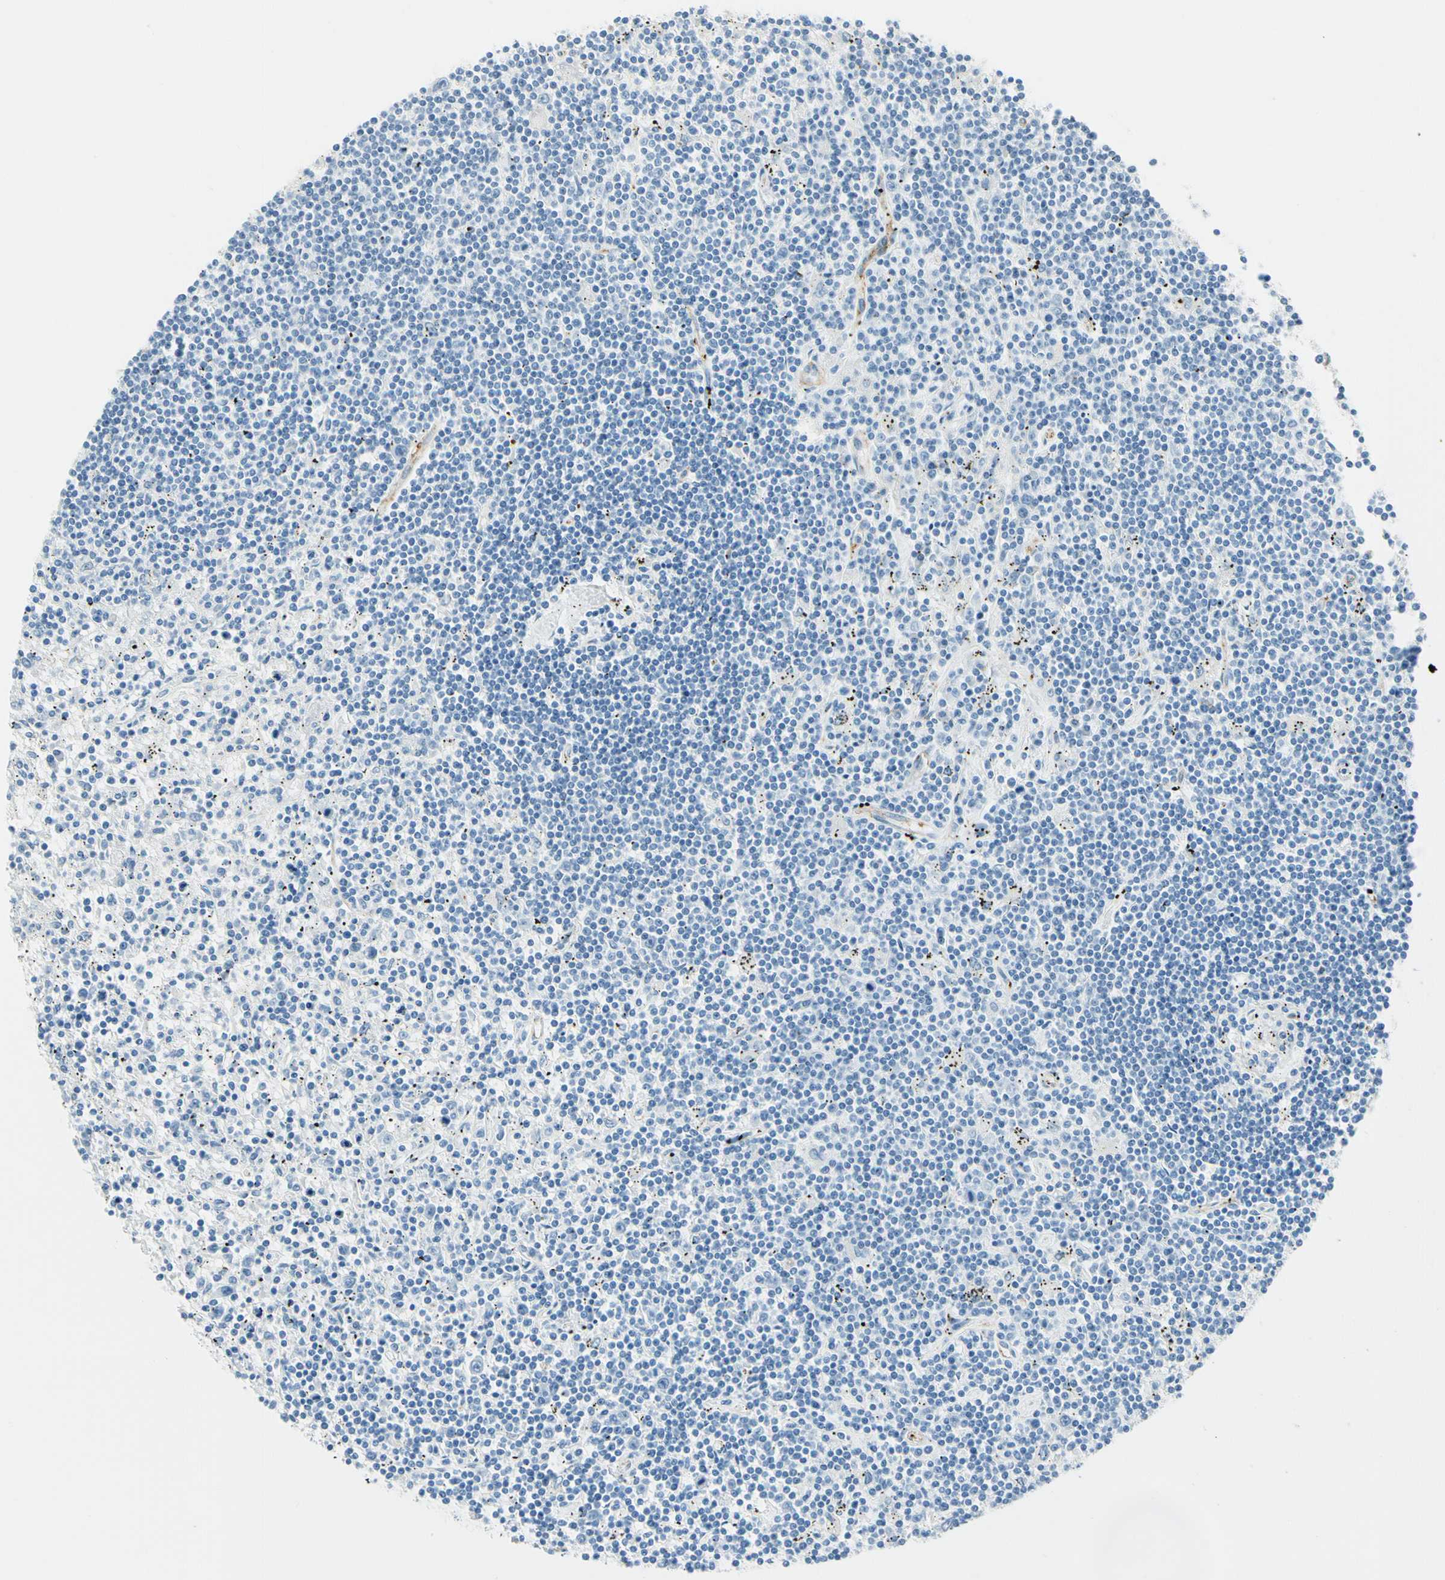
{"staining": {"intensity": "negative", "quantity": "none", "location": "none"}, "tissue": "lymphoma", "cell_type": "Tumor cells", "image_type": "cancer", "snomed": [{"axis": "morphology", "description": "Malignant lymphoma, non-Hodgkin's type, Low grade"}, {"axis": "topography", "description": "Spleen"}], "caption": "Immunohistochemical staining of low-grade malignant lymphoma, non-Hodgkin's type shows no significant positivity in tumor cells. (DAB immunohistochemistry, high magnification).", "gene": "VPS9D1", "patient": {"sex": "male", "age": 76}}